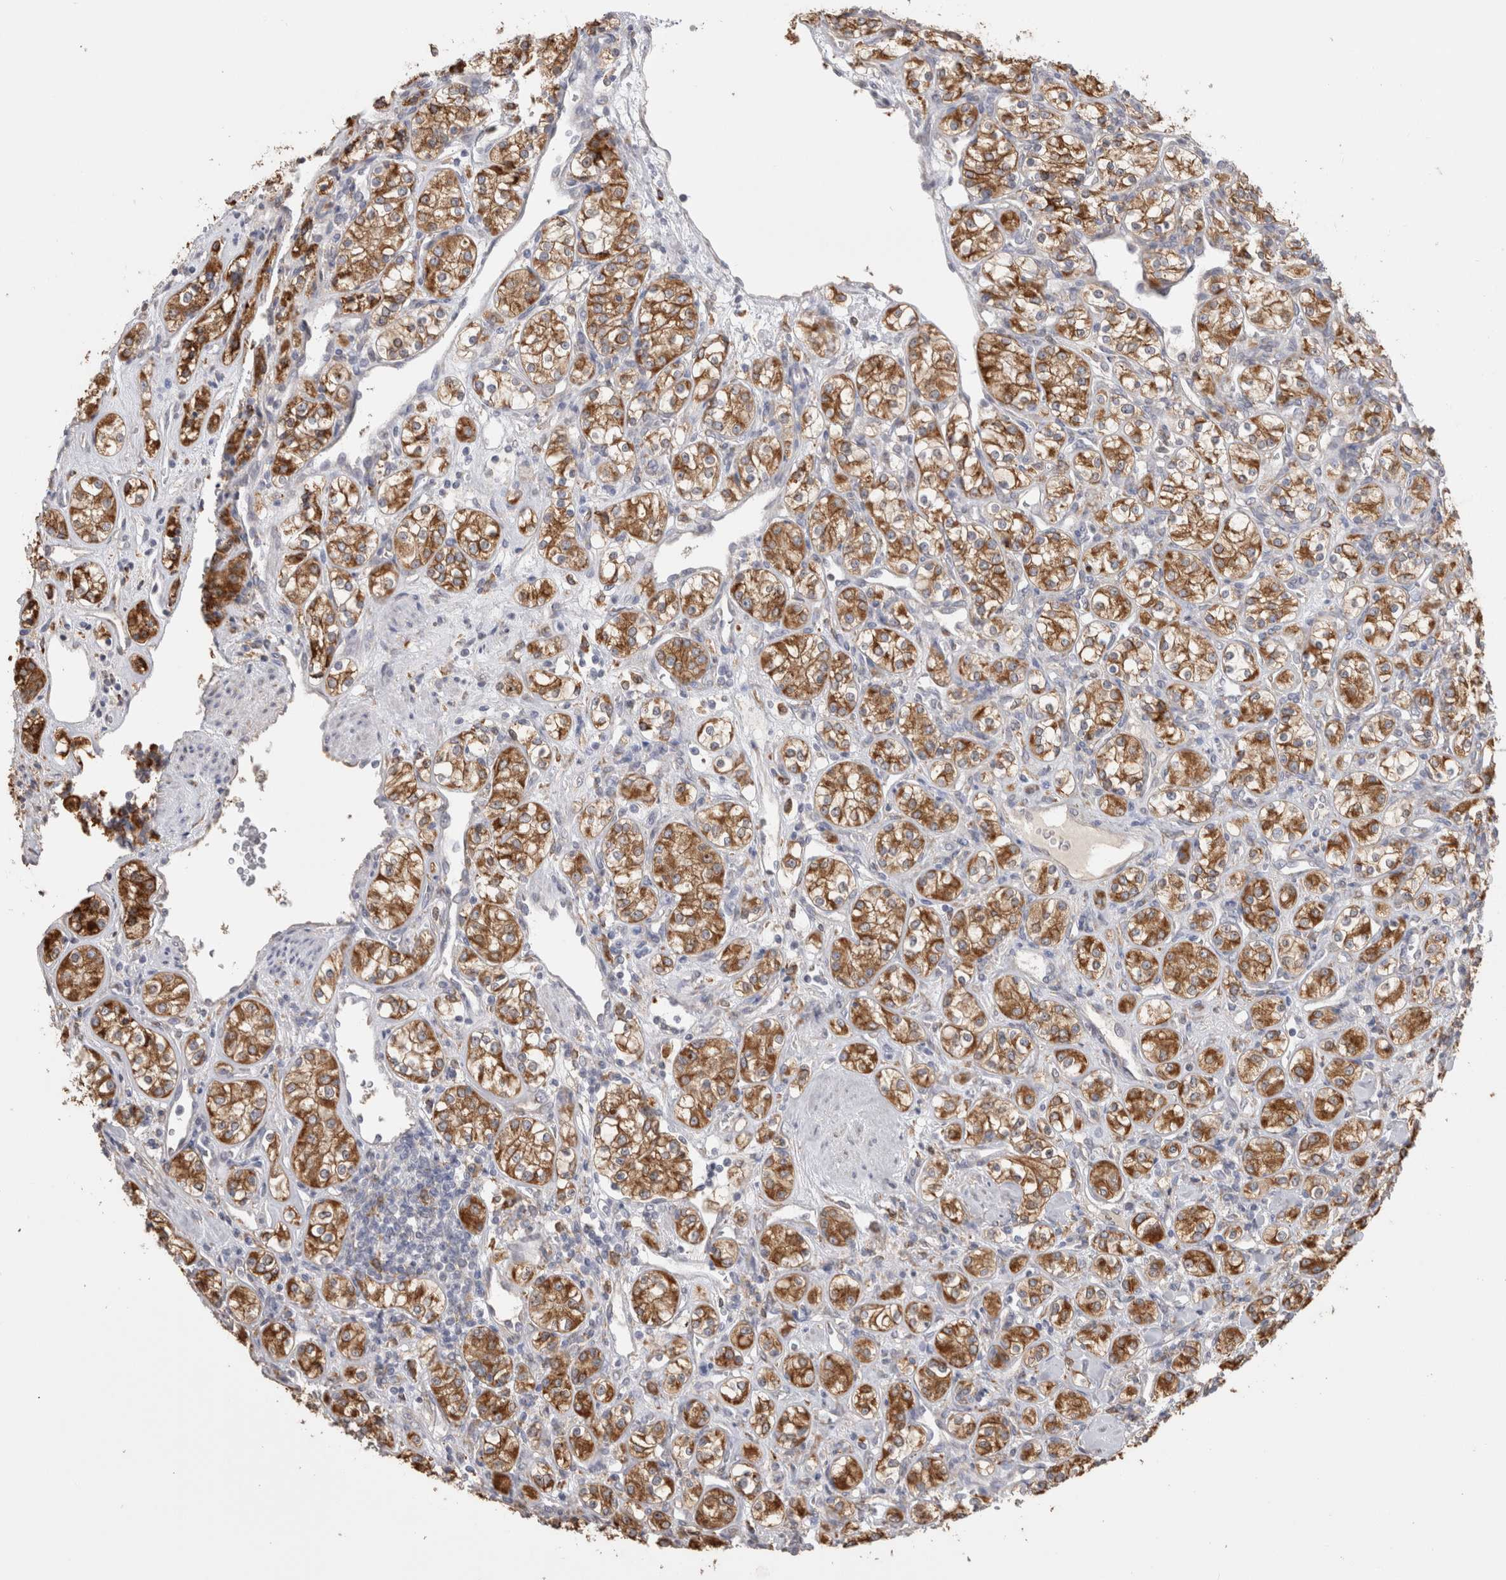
{"staining": {"intensity": "strong", "quantity": ">75%", "location": "cytoplasmic/membranous"}, "tissue": "renal cancer", "cell_type": "Tumor cells", "image_type": "cancer", "snomed": [{"axis": "morphology", "description": "Adenocarcinoma, NOS"}, {"axis": "topography", "description": "Kidney"}], "caption": "A high-resolution histopathology image shows immunohistochemistry (IHC) staining of renal cancer, which reveals strong cytoplasmic/membranous positivity in approximately >75% of tumor cells.", "gene": "LRPAP1", "patient": {"sex": "male", "age": 77}}